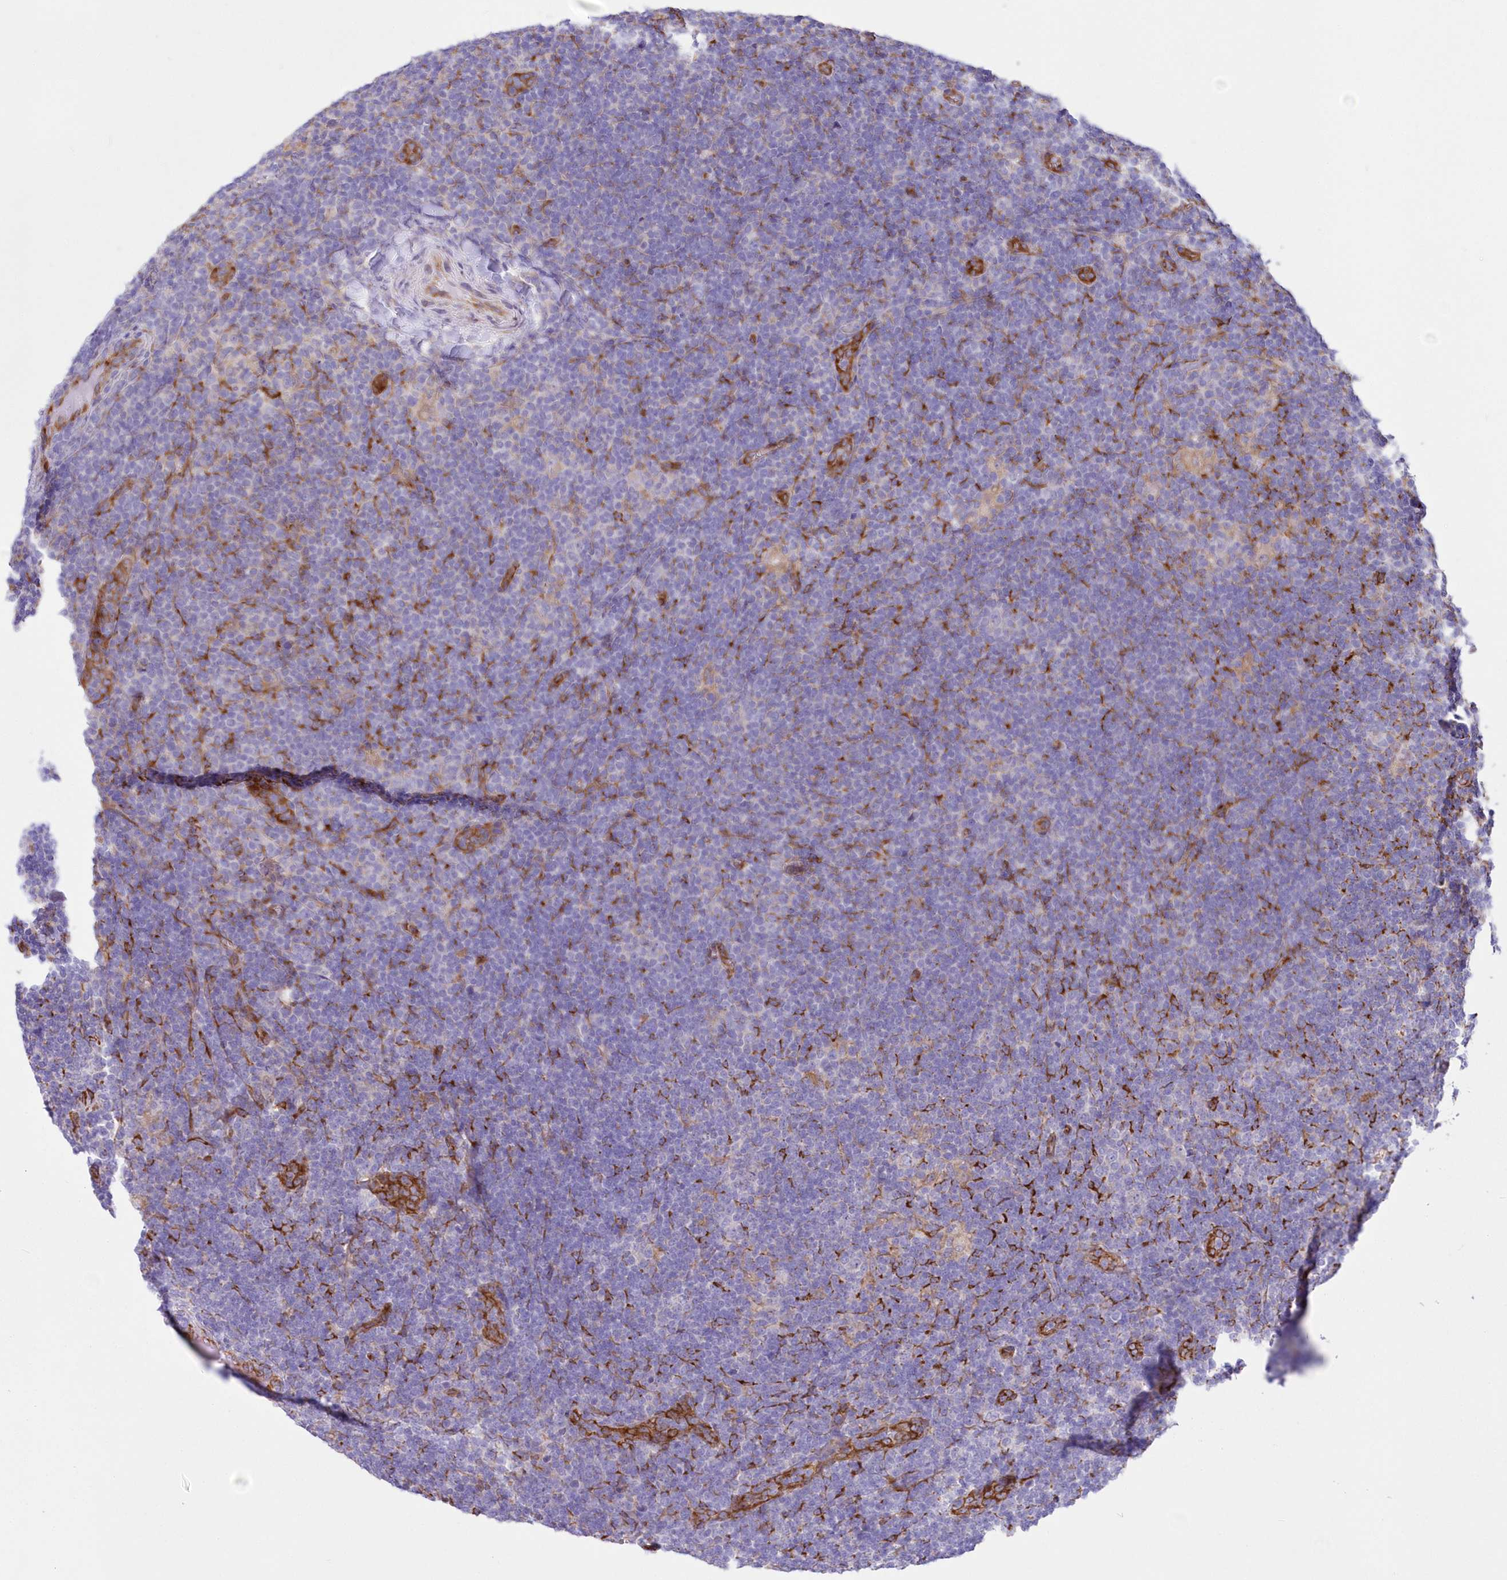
{"staining": {"intensity": "negative", "quantity": "none", "location": "none"}, "tissue": "lymphoma", "cell_type": "Tumor cells", "image_type": "cancer", "snomed": [{"axis": "morphology", "description": "Hodgkin's disease, NOS"}, {"axis": "topography", "description": "Lymph node"}], "caption": "Lymphoma was stained to show a protein in brown. There is no significant expression in tumor cells. (Brightfield microscopy of DAB (3,3'-diaminobenzidine) IHC at high magnification).", "gene": "YTHDC2", "patient": {"sex": "female", "age": 57}}